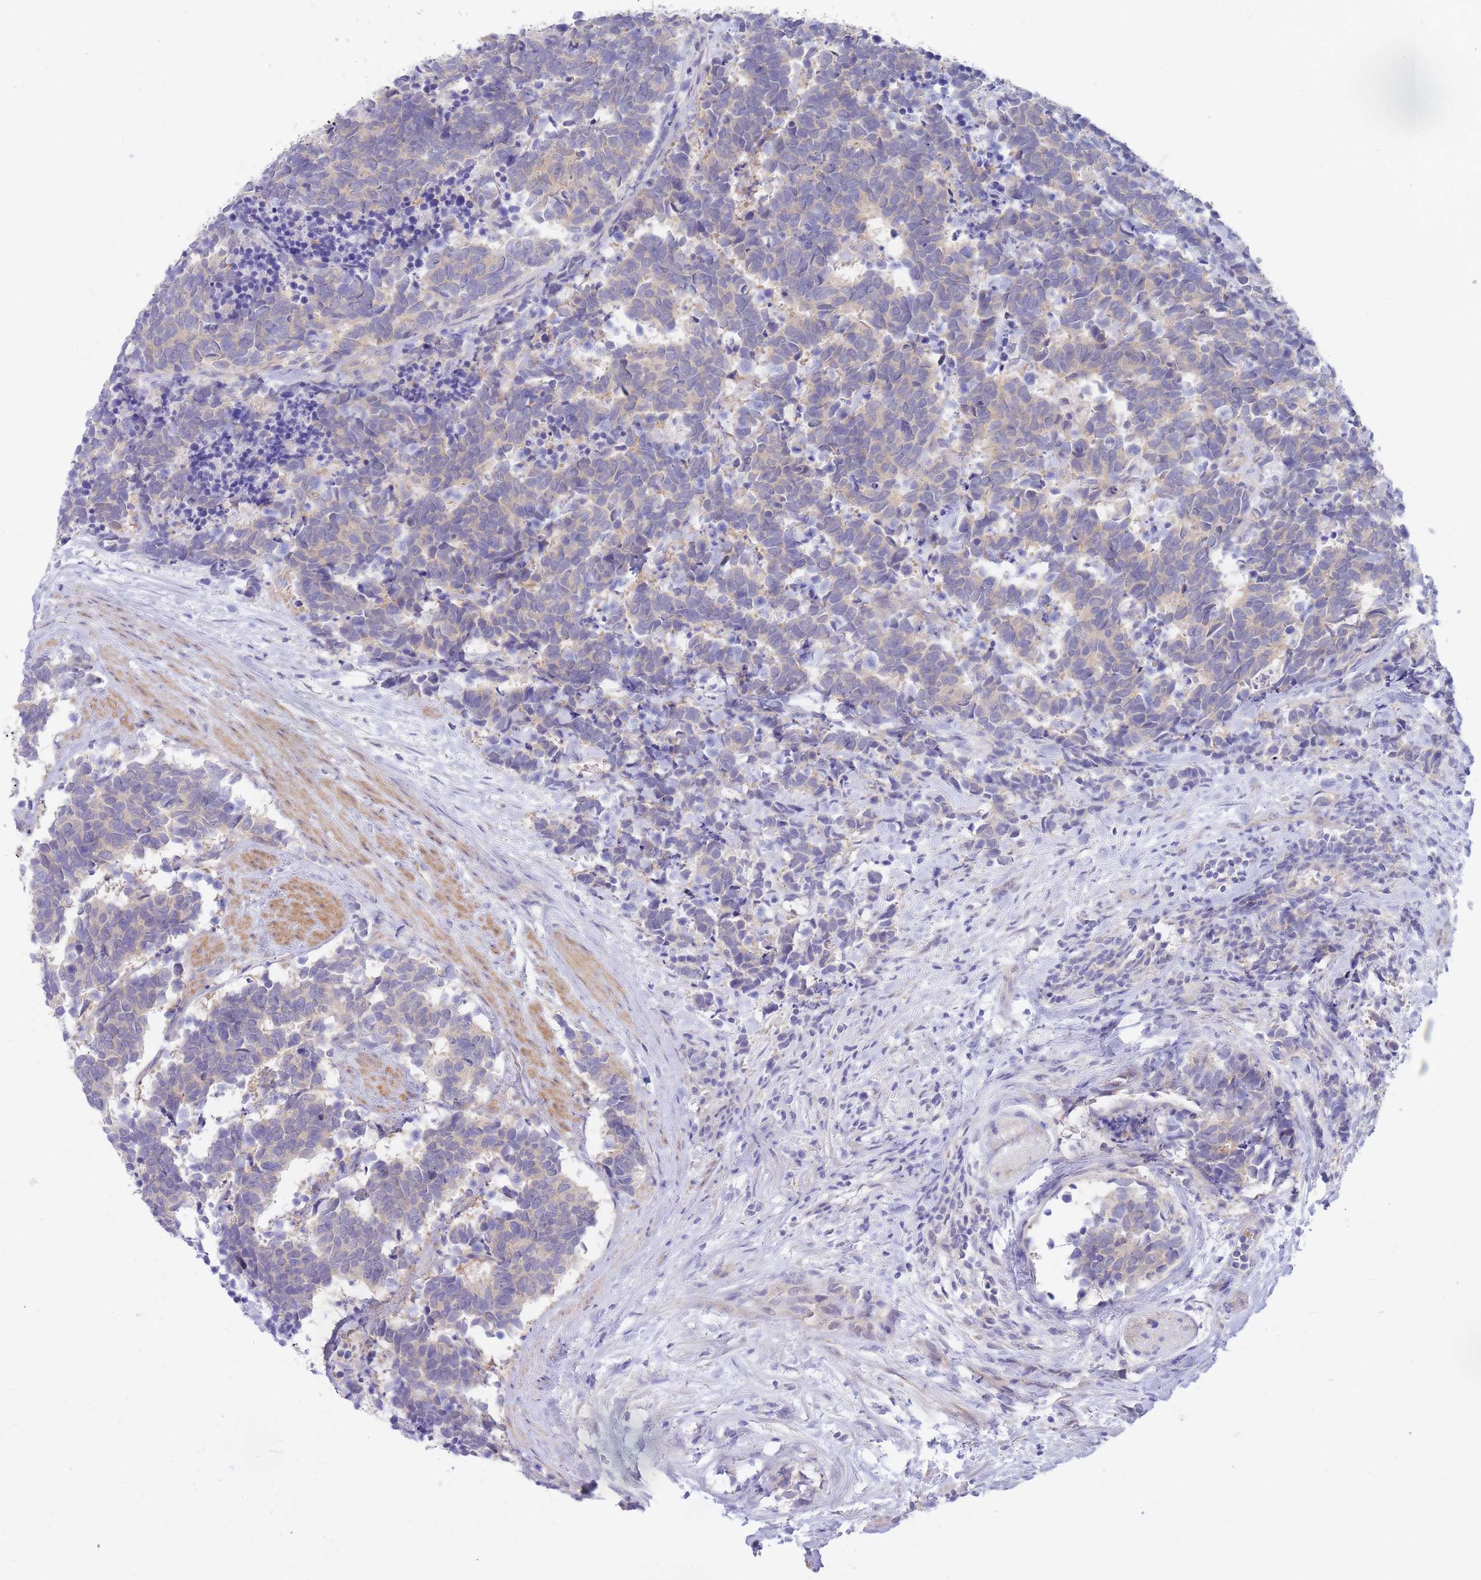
{"staining": {"intensity": "weak", "quantity": ">75%", "location": "cytoplasmic/membranous"}, "tissue": "carcinoid", "cell_type": "Tumor cells", "image_type": "cancer", "snomed": [{"axis": "morphology", "description": "Carcinoma, NOS"}, {"axis": "morphology", "description": "Carcinoid, malignant, NOS"}, {"axis": "topography", "description": "Prostate"}], "caption": "A high-resolution histopathology image shows immunohistochemistry (IHC) staining of carcinoid (malignant), which displays weak cytoplasmic/membranous staining in about >75% of tumor cells.", "gene": "SUGT1", "patient": {"sex": "male", "age": 57}}